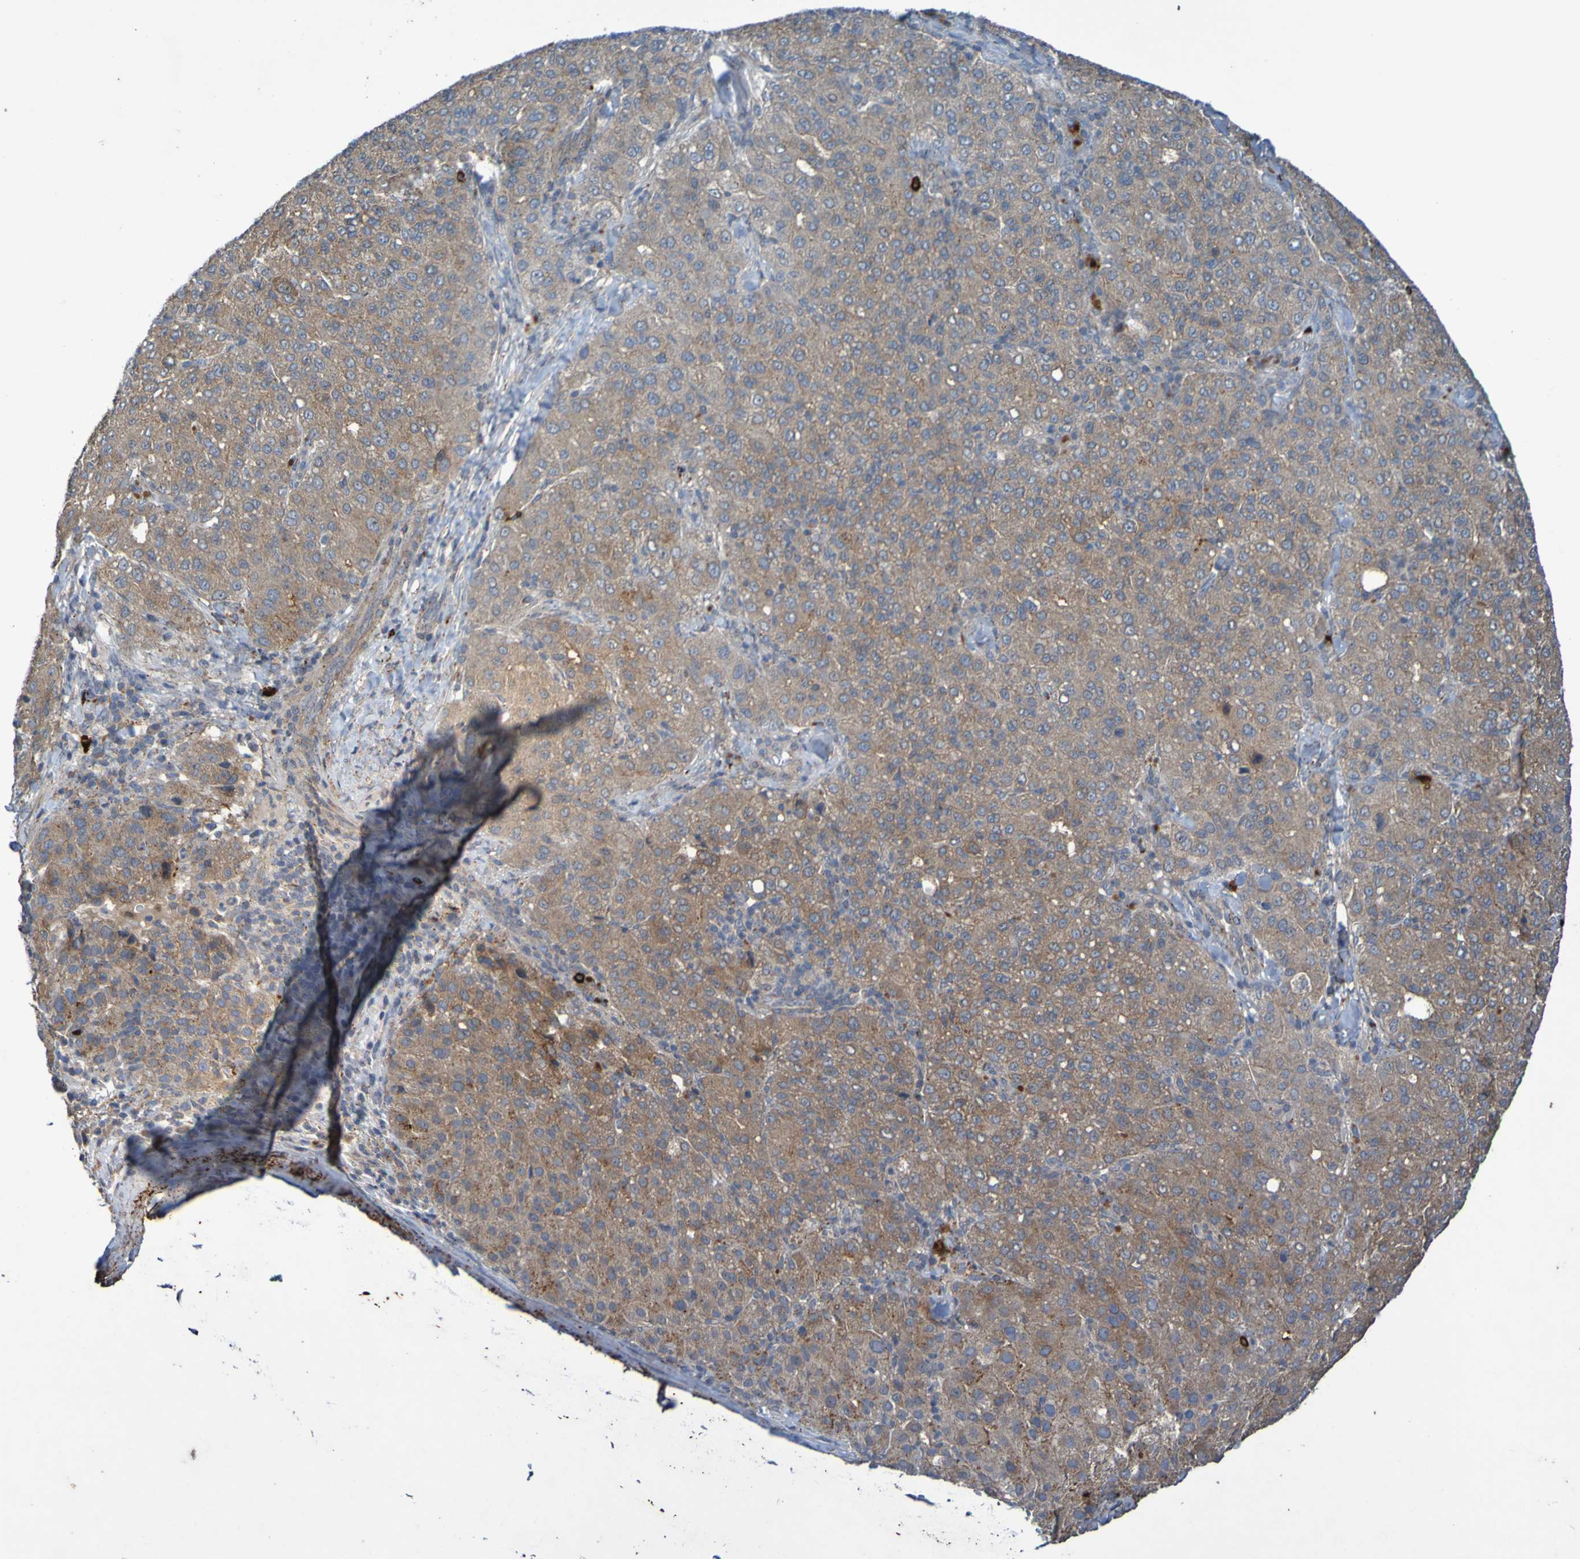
{"staining": {"intensity": "weak", "quantity": ">75%", "location": "cytoplasmic/membranous"}, "tissue": "liver cancer", "cell_type": "Tumor cells", "image_type": "cancer", "snomed": [{"axis": "morphology", "description": "Carcinoma, Hepatocellular, NOS"}, {"axis": "topography", "description": "Liver"}], "caption": "Immunohistochemistry histopathology image of neoplastic tissue: liver hepatocellular carcinoma stained using immunohistochemistry (IHC) reveals low levels of weak protein expression localized specifically in the cytoplasmic/membranous of tumor cells, appearing as a cytoplasmic/membranous brown color.", "gene": "ANGPT4", "patient": {"sex": "male", "age": 65}}